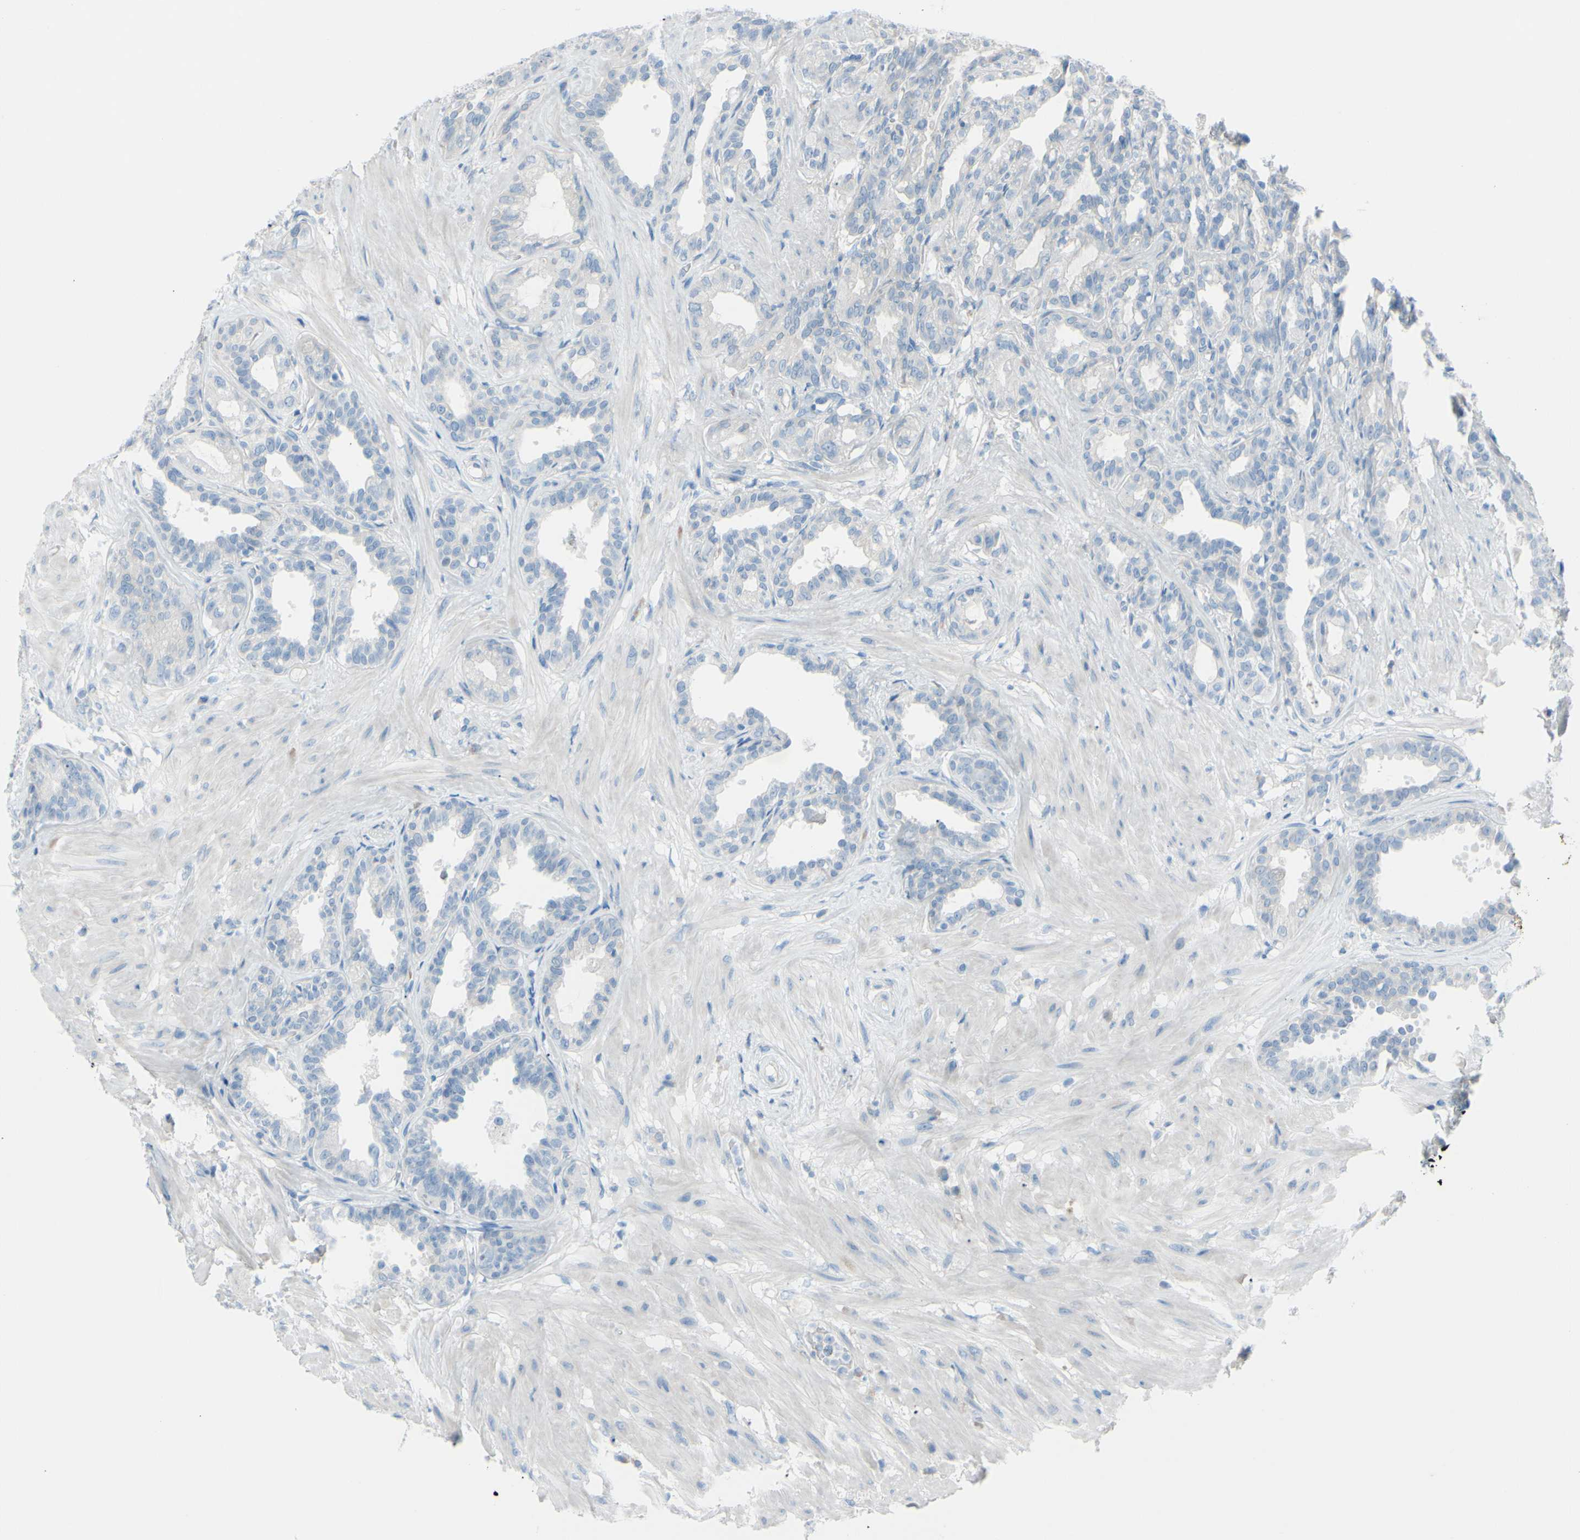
{"staining": {"intensity": "negative", "quantity": "none", "location": "none"}, "tissue": "seminal vesicle", "cell_type": "Glandular cells", "image_type": "normal", "snomed": [{"axis": "morphology", "description": "Normal tissue, NOS"}, {"axis": "topography", "description": "Seminal veicle"}], "caption": "IHC histopathology image of benign seminal vesicle stained for a protein (brown), which displays no expression in glandular cells.", "gene": "TFPI2", "patient": {"sex": "male", "age": 61}}